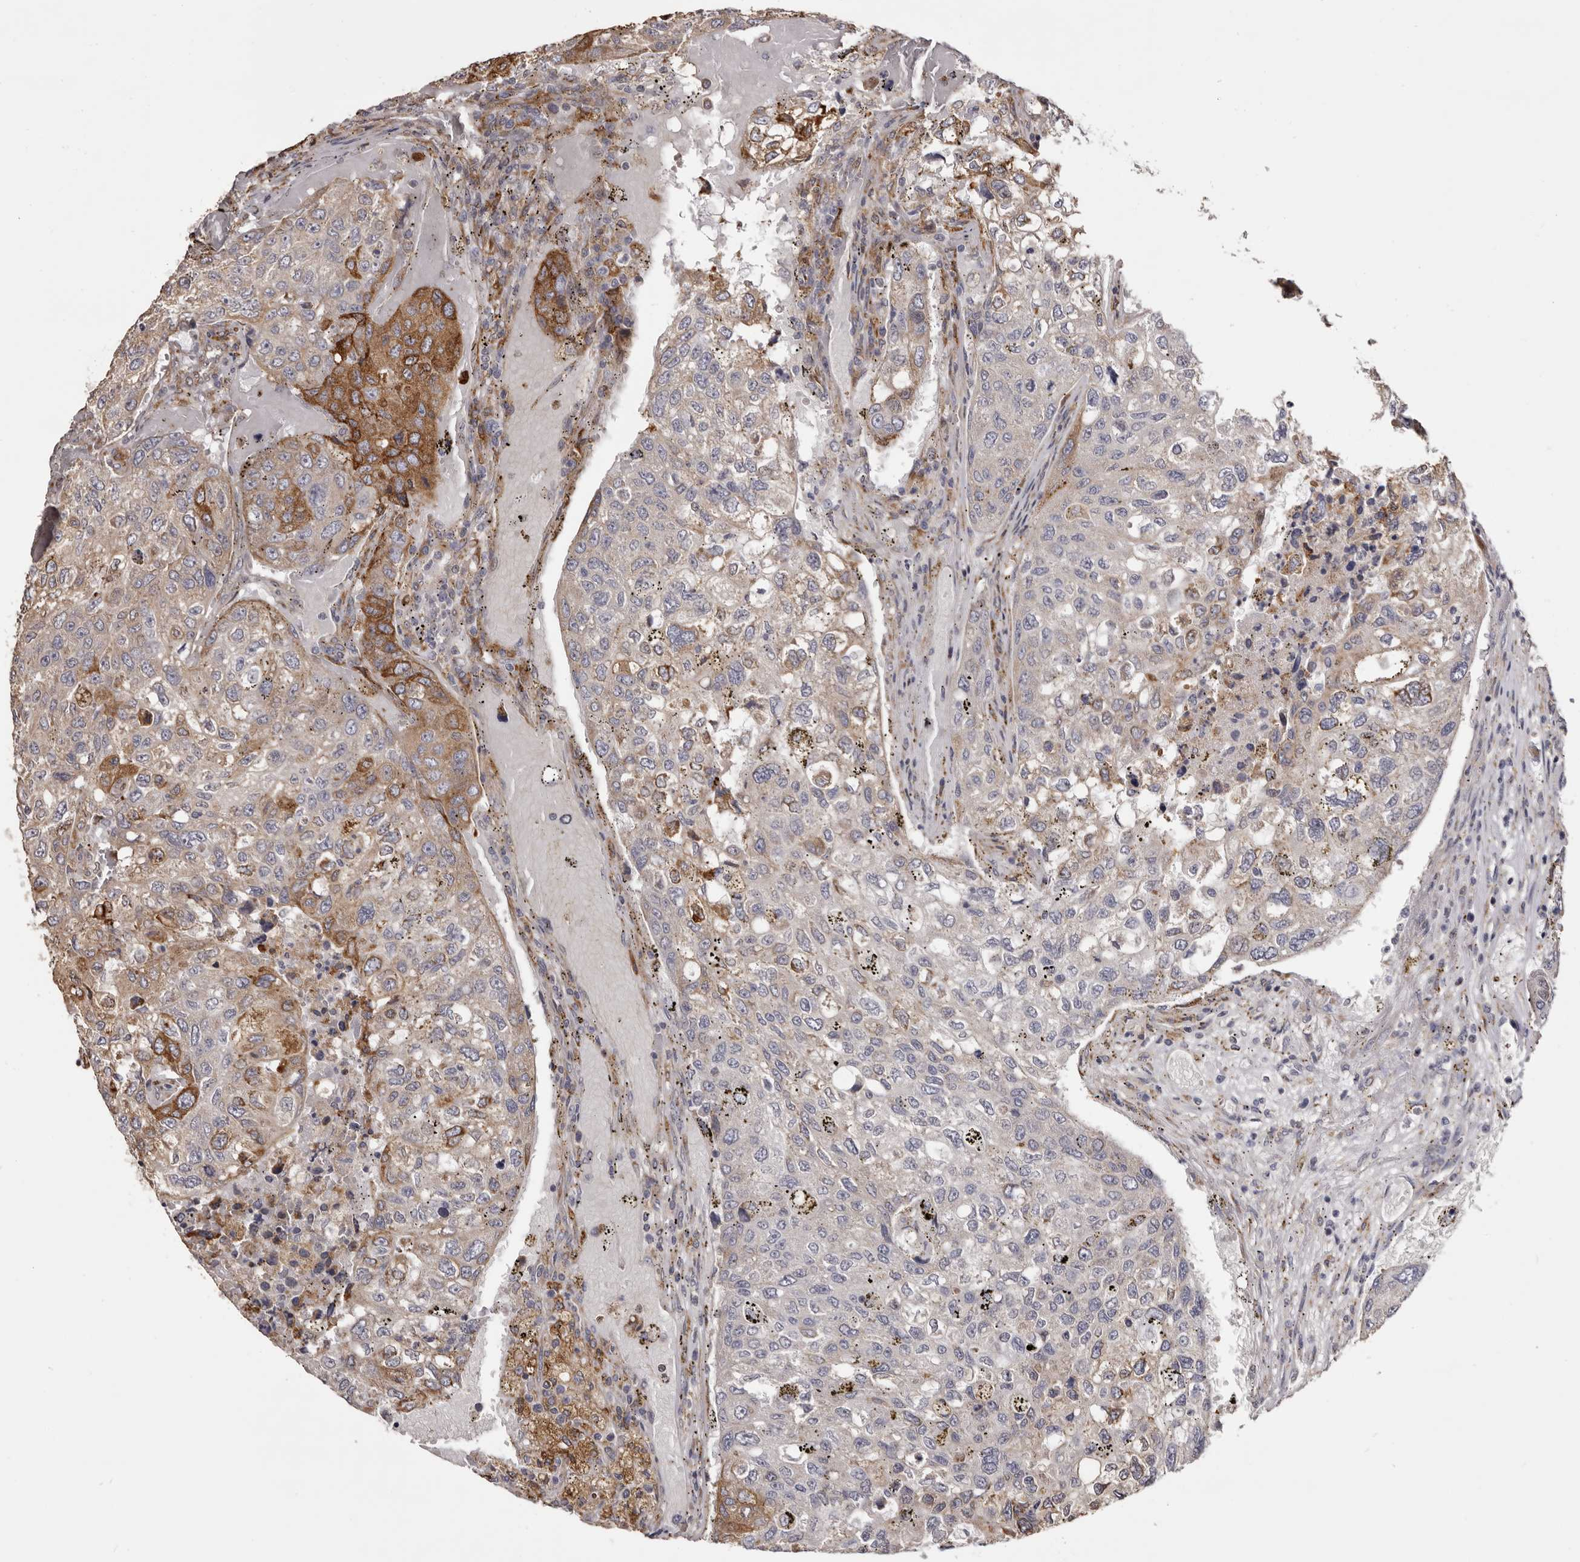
{"staining": {"intensity": "moderate", "quantity": "<25%", "location": "cytoplasmic/membranous"}, "tissue": "urothelial cancer", "cell_type": "Tumor cells", "image_type": "cancer", "snomed": [{"axis": "morphology", "description": "Urothelial carcinoma, High grade"}, {"axis": "topography", "description": "Lymph node"}, {"axis": "topography", "description": "Urinary bladder"}], "caption": "Urothelial carcinoma (high-grade) stained with a protein marker exhibits moderate staining in tumor cells.", "gene": "PIGX", "patient": {"sex": "male", "age": 51}}